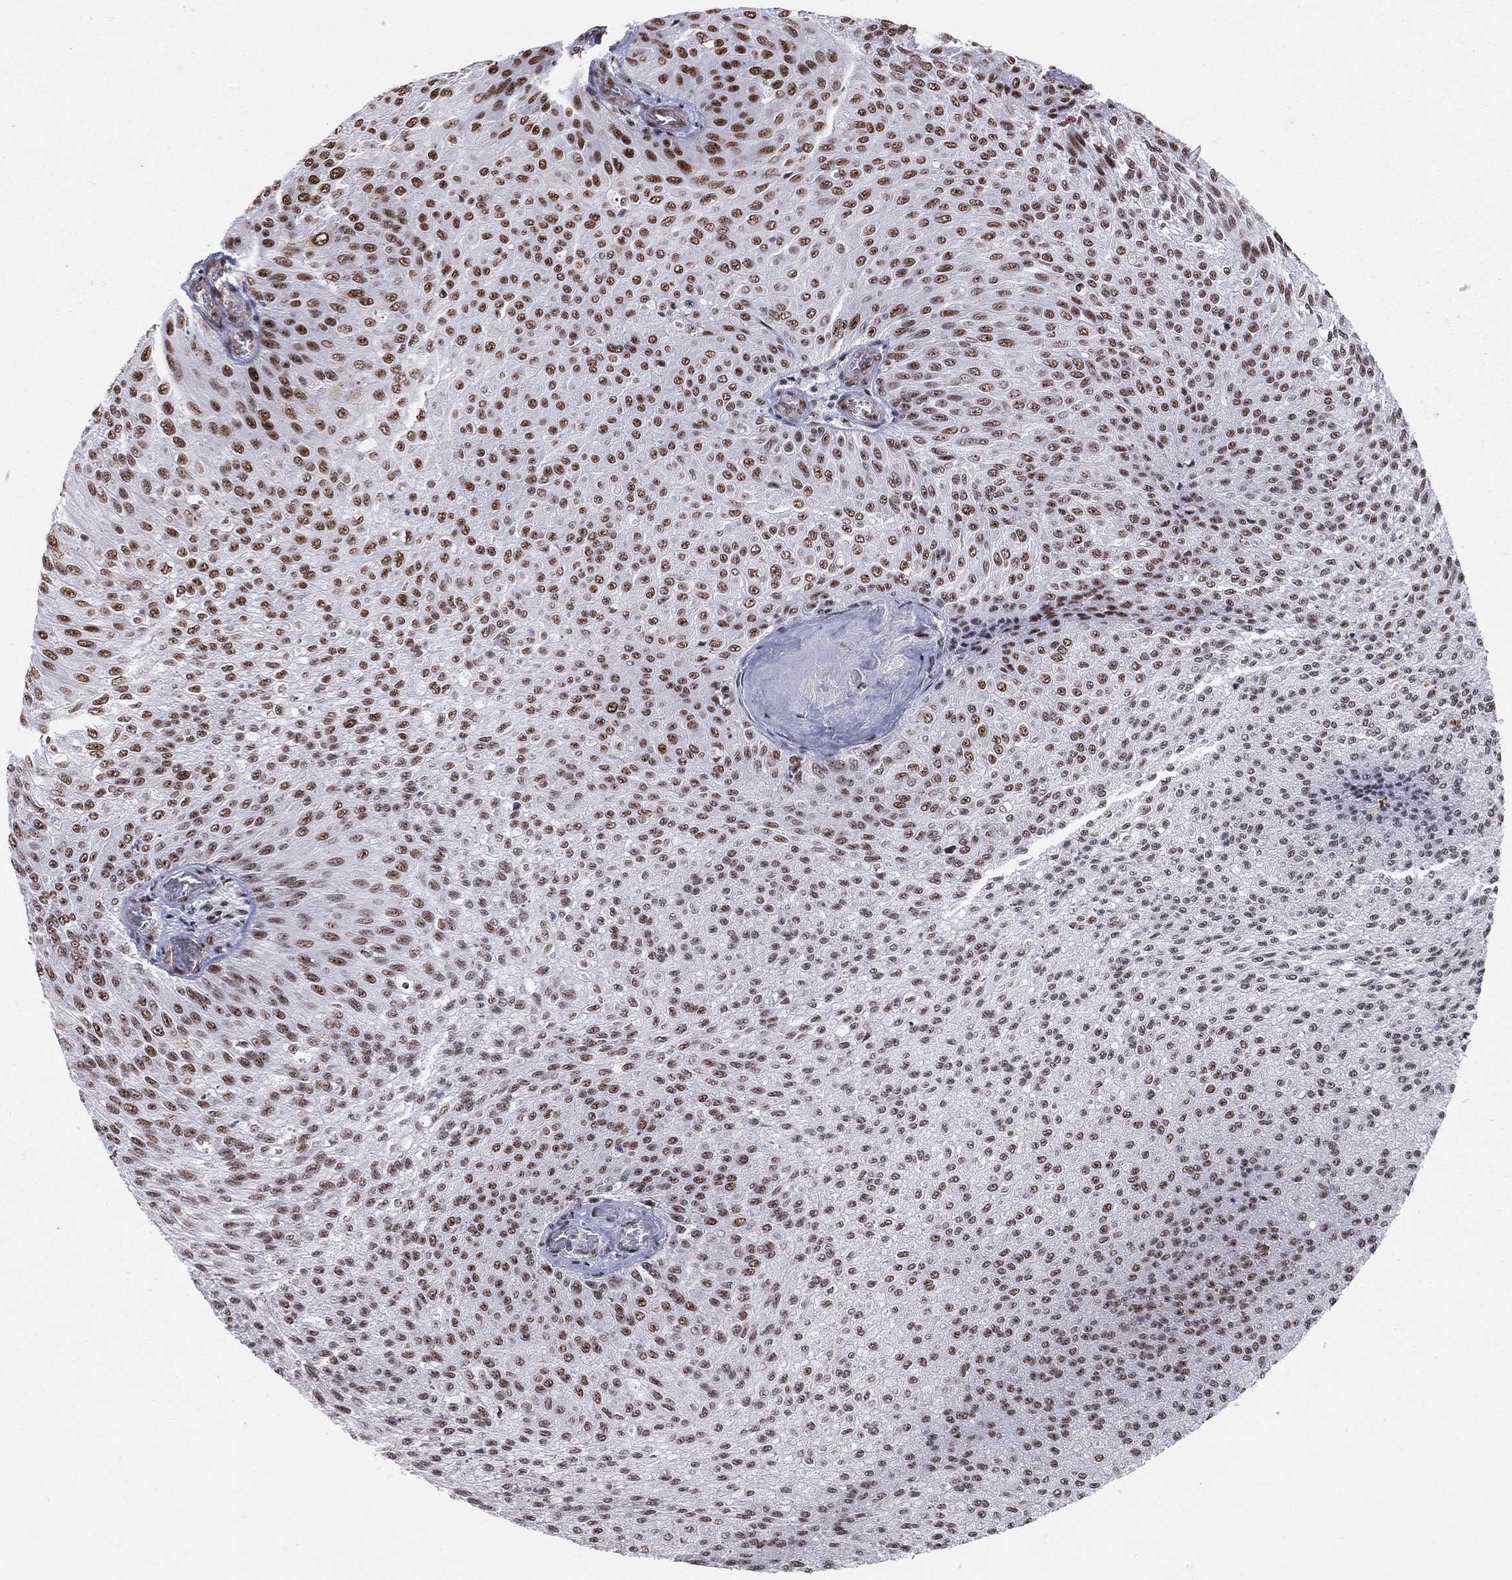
{"staining": {"intensity": "strong", "quantity": ">75%", "location": "nuclear"}, "tissue": "urothelial cancer", "cell_type": "Tumor cells", "image_type": "cancer", "snomed": [{"axis": "morphology", "description": "Urothelial carcinoma, Low grade"}, {"axis": "topography", "description": "Ureter, NOS"}, {"axis": "topography", "description": "Urinary bladder"}], "caption": "The immunohistochemical stain shows strong nuclear staining in tumor cells of urothelial cancer tissue. The staining is performed using DAB (3,3'-diaminobenzidine) brown chromogen to label protein expression. The nuclei are counter-stained blue using hematoxylin.", "gene": "CDK7", "patient": {"sex": "male", "age": 78}}